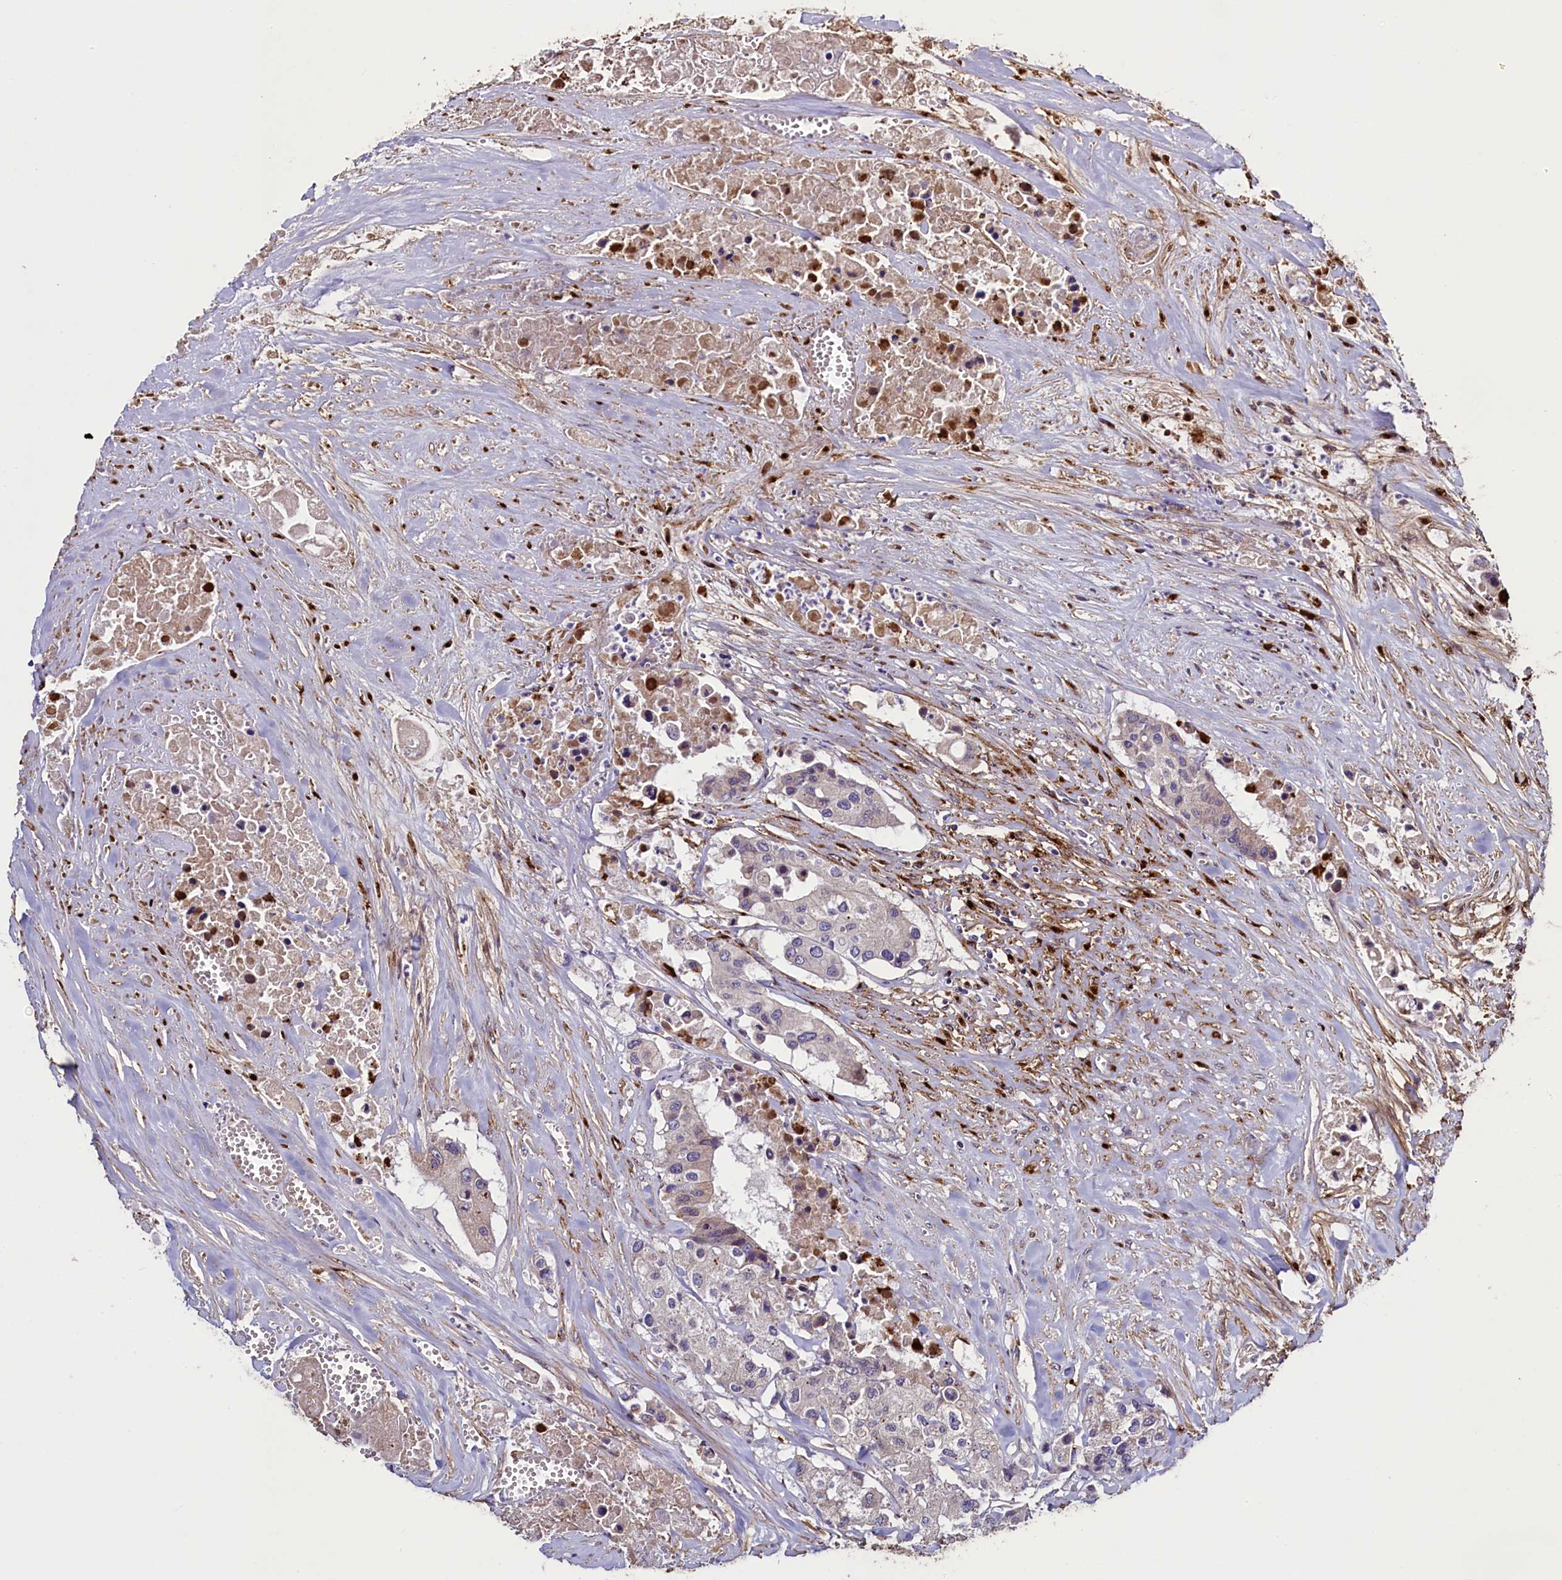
{"staining": {"intensity": "negative", "quantity": "none", "location": "none"}, "tissue": "colorectal cancer", "cell_type": "Tumor cells", "image_type": "cancer", "snomed": [{"axis": "morphology", "description": "Adenocarcinoma, NOS"}, {"axis": "topography", "description": "Colon"}], "caption": "This is an immunohistochemistry micrograph of human colorectal adenocarcinoma. There is no positivity in tumor cells.", "gene": "MRC2", "patient": {"sex": "male", "age": 77}}